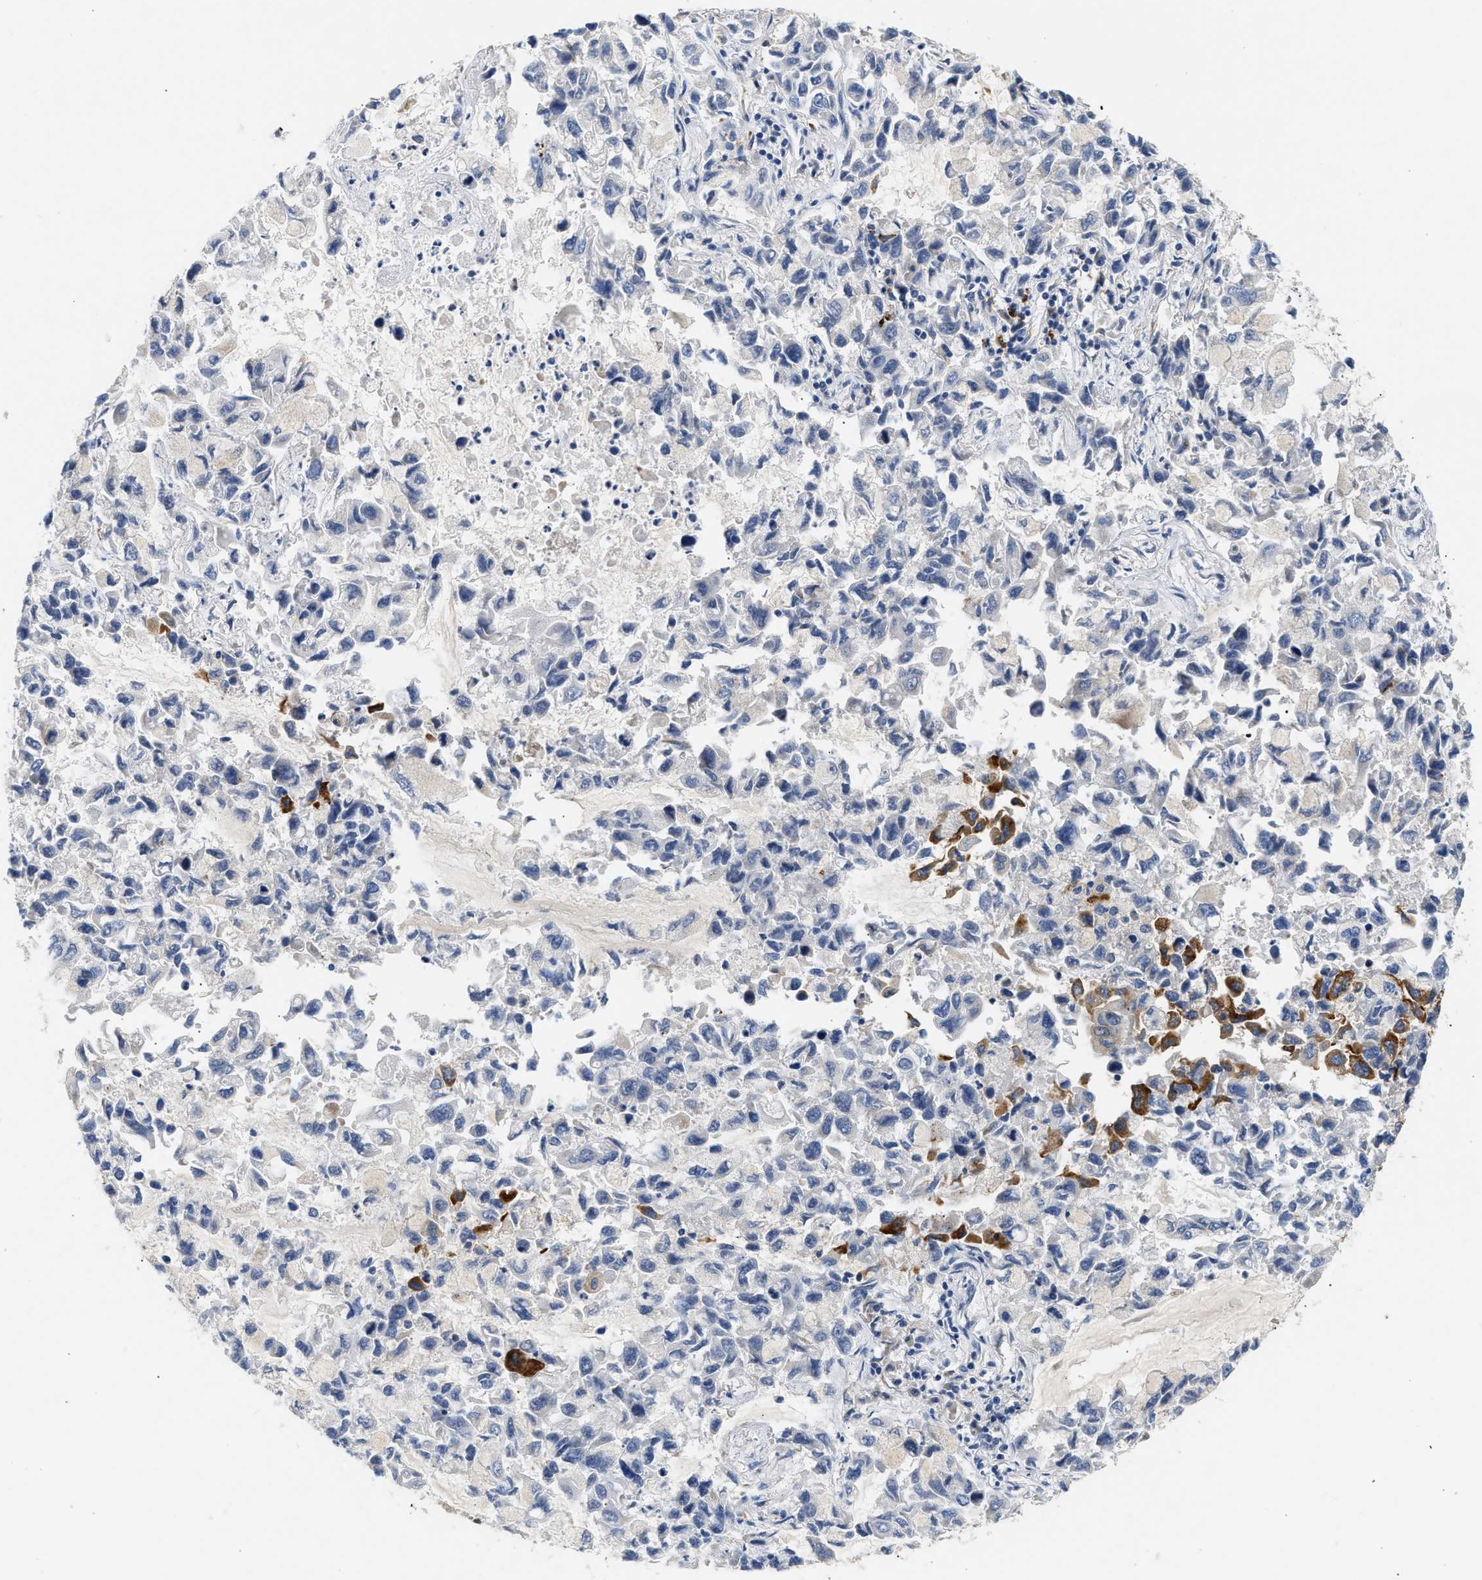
{"staining": {"intensity": "moderate", "quantity": "<25%", "location": "cytoplasmic/membranous"}, "tissue": "lung cancer", "cell_type": "Tumor cells", "image_type": "cancer", "snomed": [{"axis": "morphology", "description": "Adenocarcinoma, NOS"}, {"axis": "topography", "description": "Lung"}], "caption": "Lung adenocarcinoma was stained to show a protein in brown. There is low levels of moderate cytoplasmic/membranous positivity in approximately <25% of tumor cells. The protein is shown in brown color, while the nuclei are stained blue.", "gene": "PPM1L", "patient": {"sex": "male", "age": 64}}